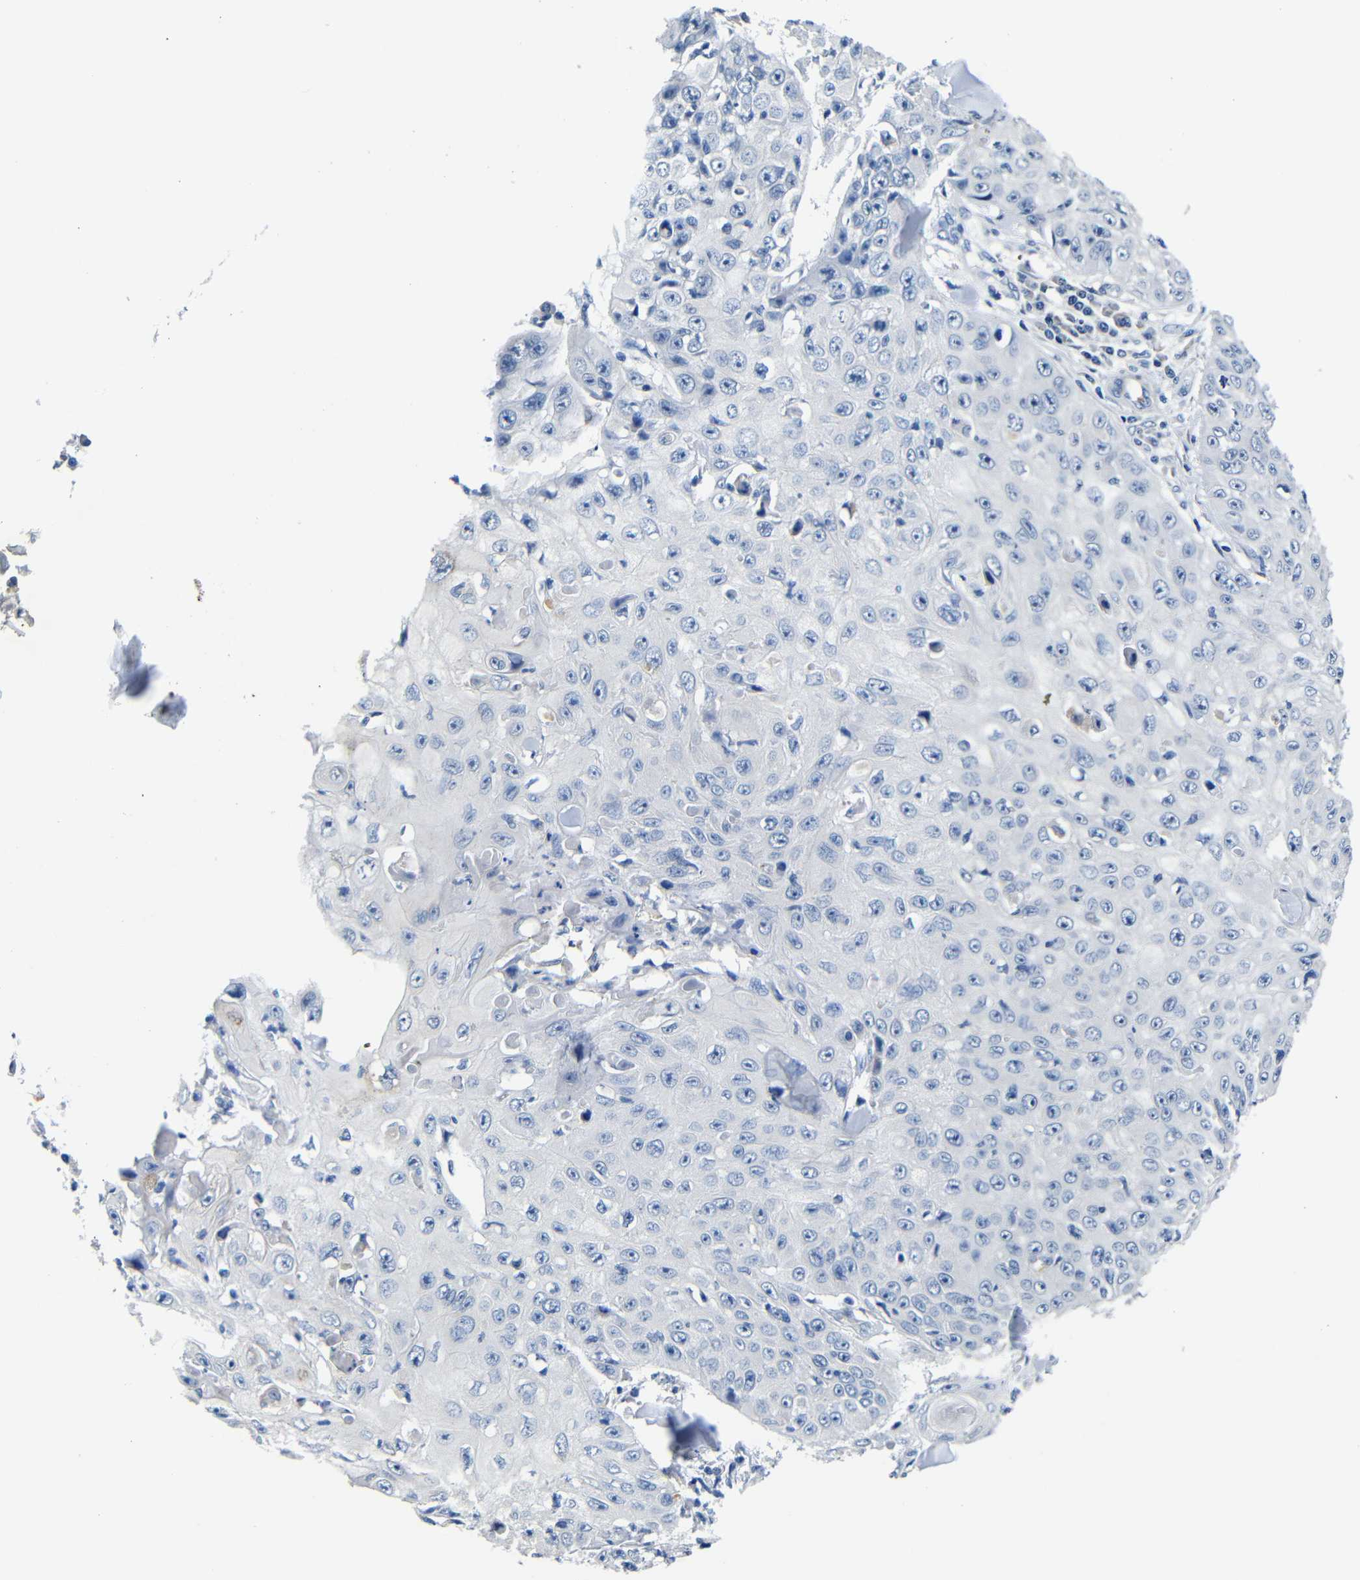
{"staining": {"intensity": "negative", "quantity": "none", "location": "none"}, "tissue": "skin cancer", "cell_type": "Tumor cells", "image_type": "cancer", "snomed": [{"axis": "morphology", "description": "Squamous cell carcinoma, NOS"}, {"axis": "topography", "description": "Skin"}], "caption": "An IHC photomicrograph of squamous cell carcinoma (skin) is shown. There is no staining in tumor cells of squamous cell carcinoma (skin).", "gene": "TNFAIP1", "patient": {"sex": "male", "age": 86}}